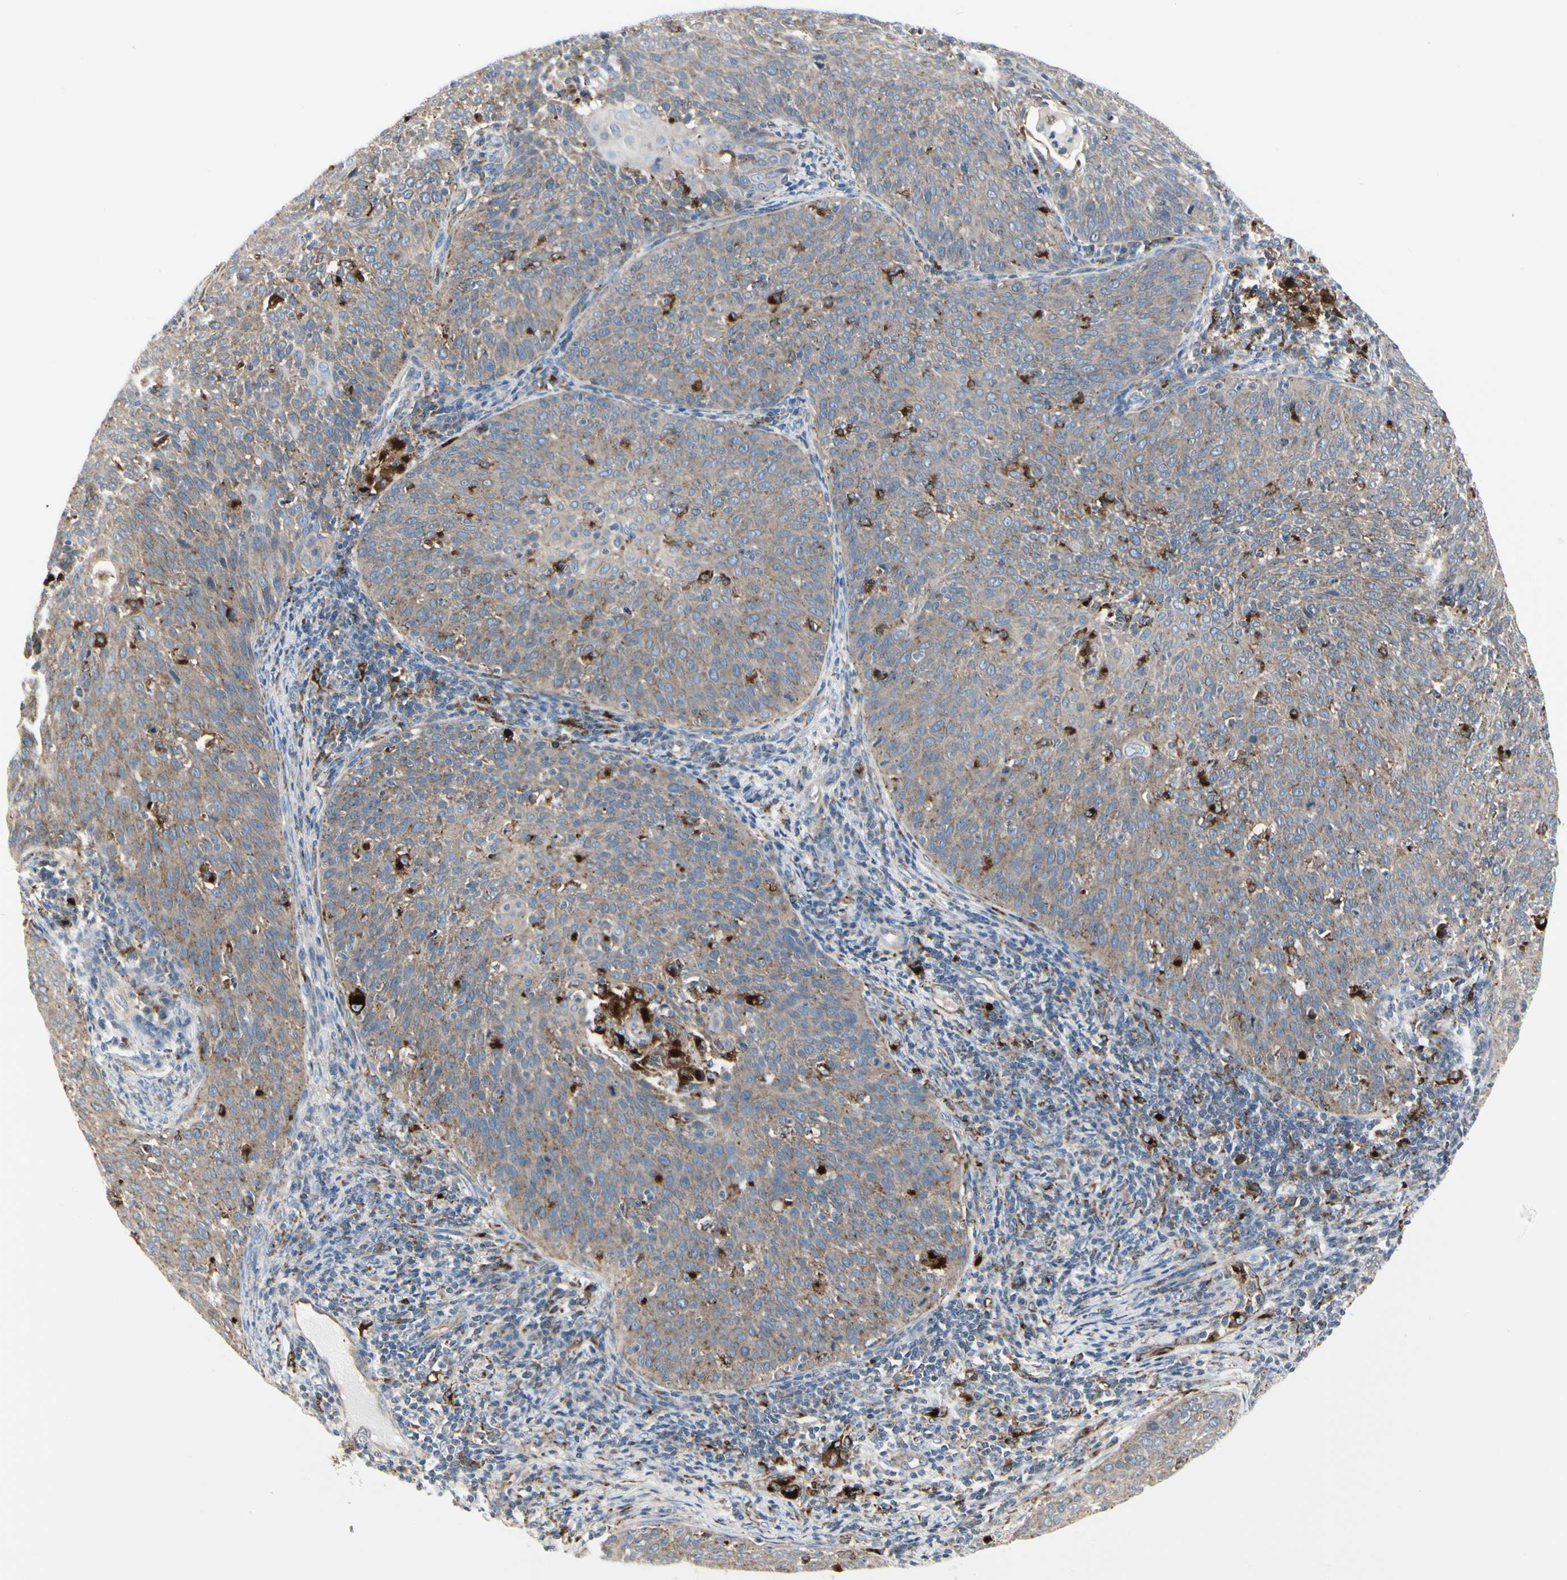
{"staining": {"intensity": "moderate", "quantity": ">75%", "location": "cytoplasmic/membranous"}, "tissue": "cervical cancer", "cell_type": "Tumor cells", "image_type": "cancer", "snomed": [{"axis": "morphology", "description": "Squamous cell carcinoma, NOS"}, {"axis": "topography", "description": "Cervix"}], "caption": "Cervical cancer (squamous cell carcinoma) was stained to show a protein in brown. There is medium levels of moderate cytoplasmic/membranous staining in about >75% of tumor cells.", "gene": "ATP6V1B2", "patient": {"sex": "female", "age": 38}}